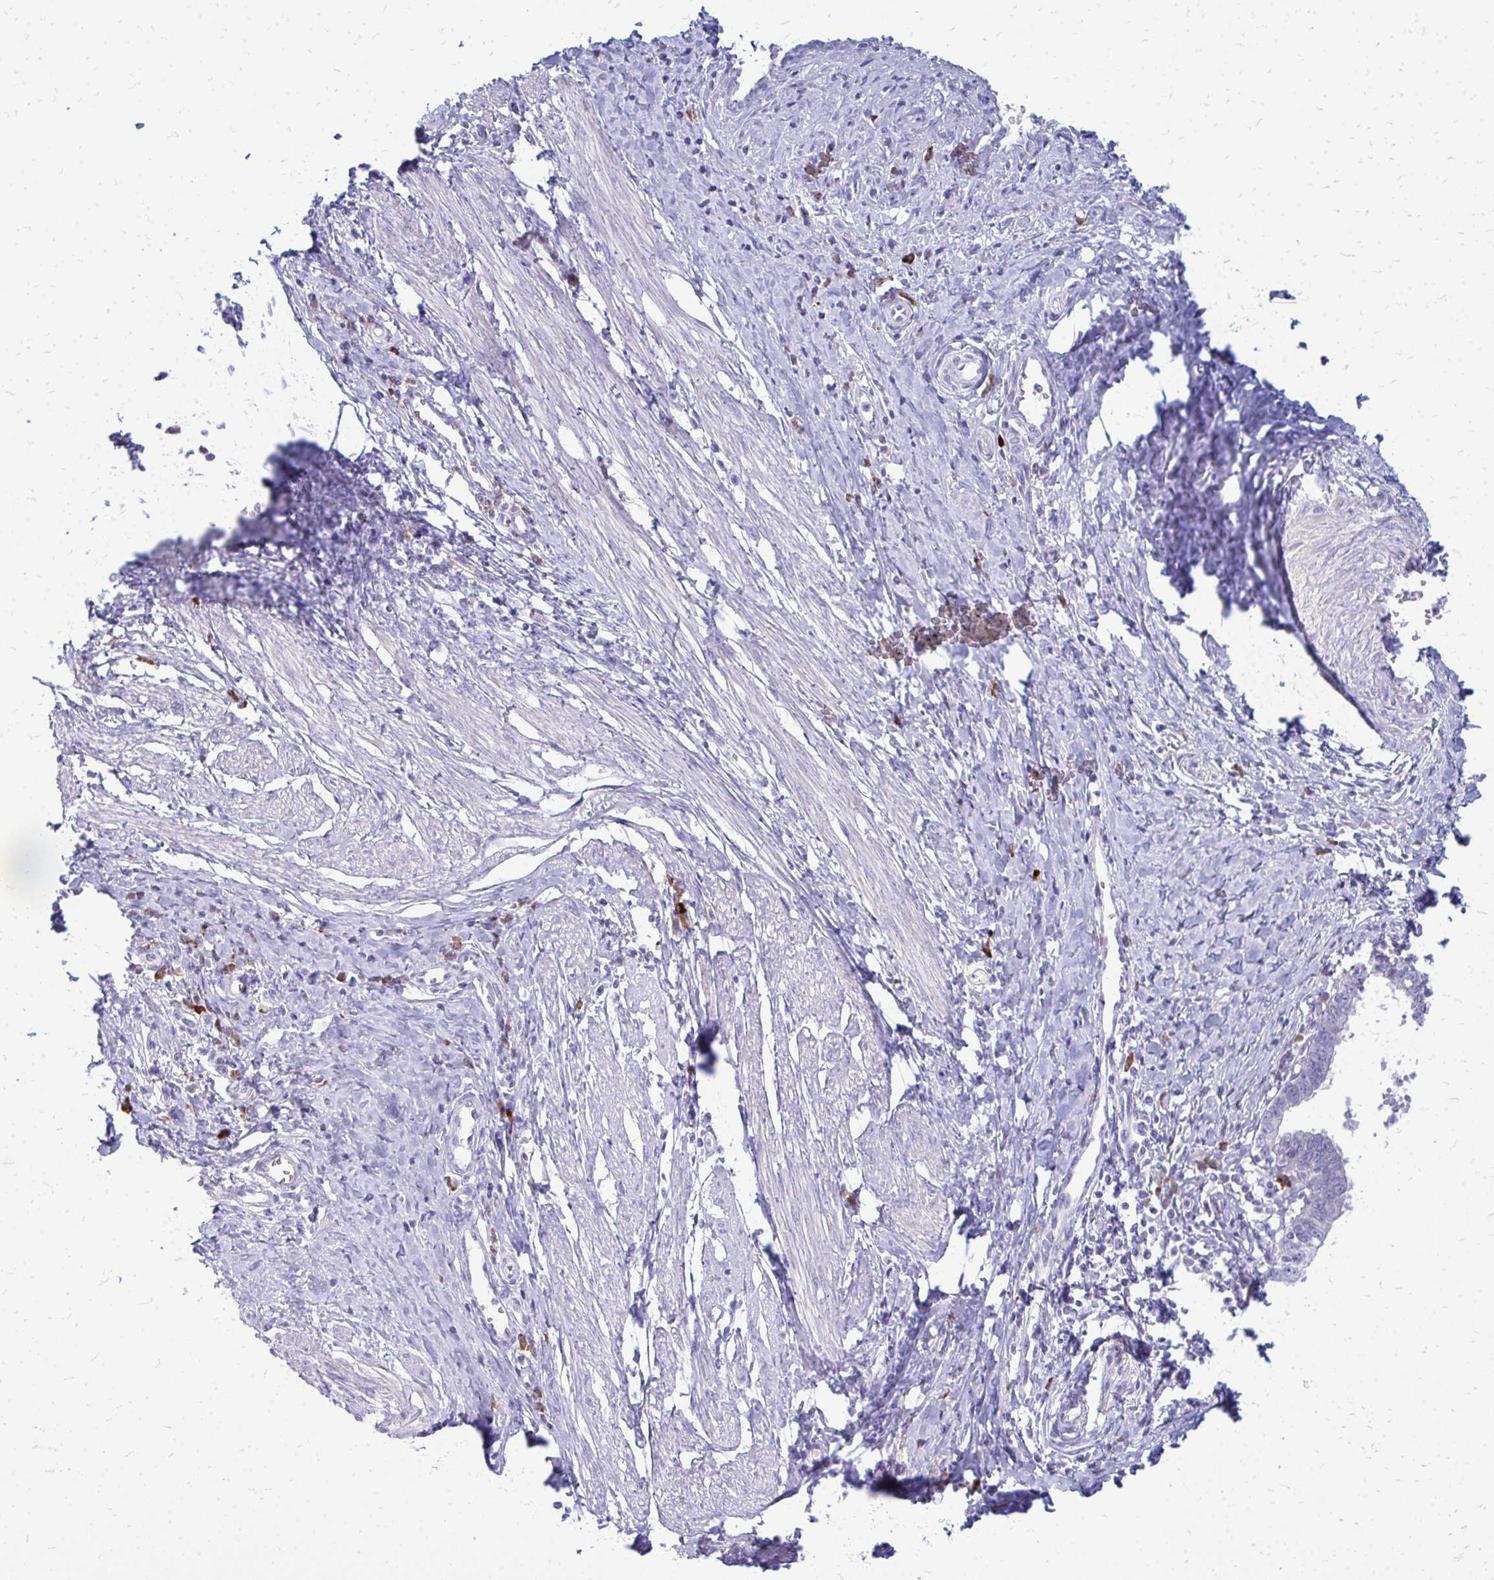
{"staining": {"intensity": "negative", "quantity": "none", "location": "none"}, "tissue": "cervical cancer", "cell_type": "Tumor cells", "image_type": "cancer", "snomed": [{"axis": "morphology", "description": "Adenocarcinoma, NOS"}, {"axis": "topography", "description": "Cervix"}], "caption": "DAB (3,3'-diaminobenzidine) immunohistochemical staining of human cervical adenocarcinoma shows no significant positivity in tumor cells.", "gene": "TSPEAR", "patient": {"sex": "female", "age": 36}}